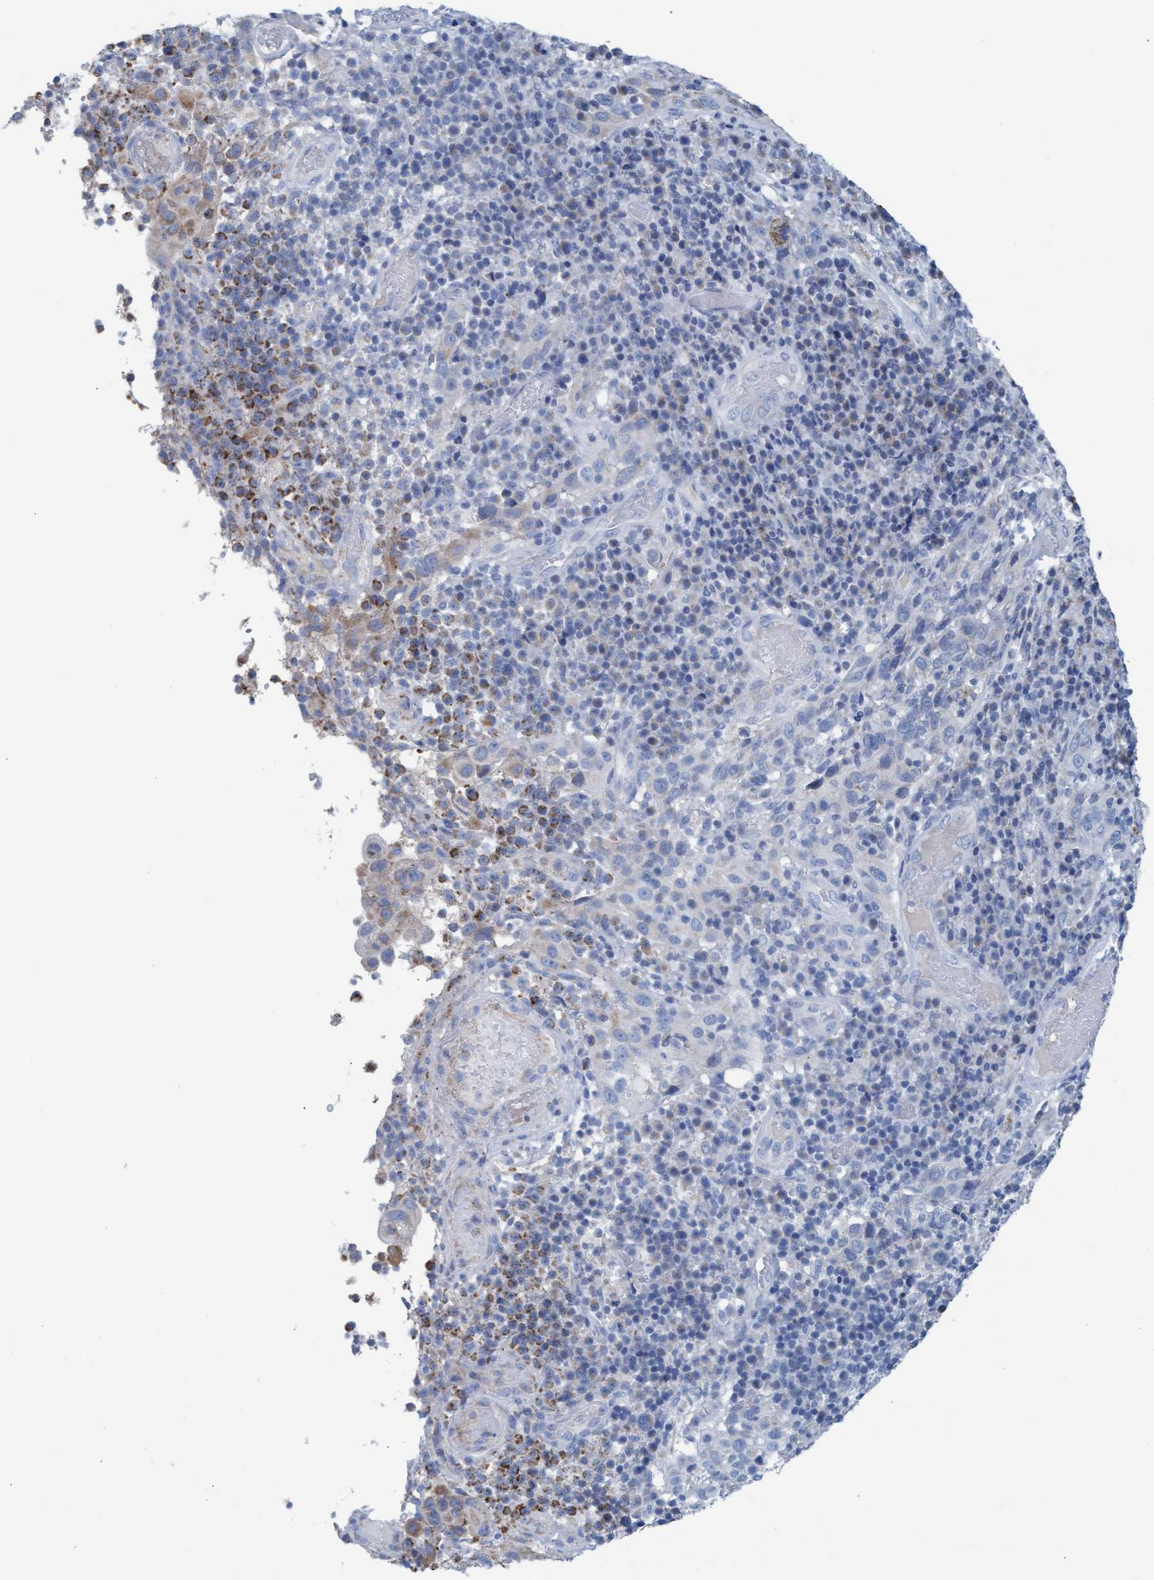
{"staining": {"intensity": "negative", "quantity": "none", "location": "none"}, "tissue": "cervical cancer", "cell_type": "Tumor cells", "image_type": "cancer", "snomed": [{"axis": "morphology", "description": "Squamous cell carcinoma, NOS"}, {"axis": "topography", "description": "Cervix"}], "caption": "The histopathology image shows no significant staining in tumor cells of cervical squamous cell carcinoma.", "gene": "GGA3", "patient": {"sex": "female", "age": 46}}